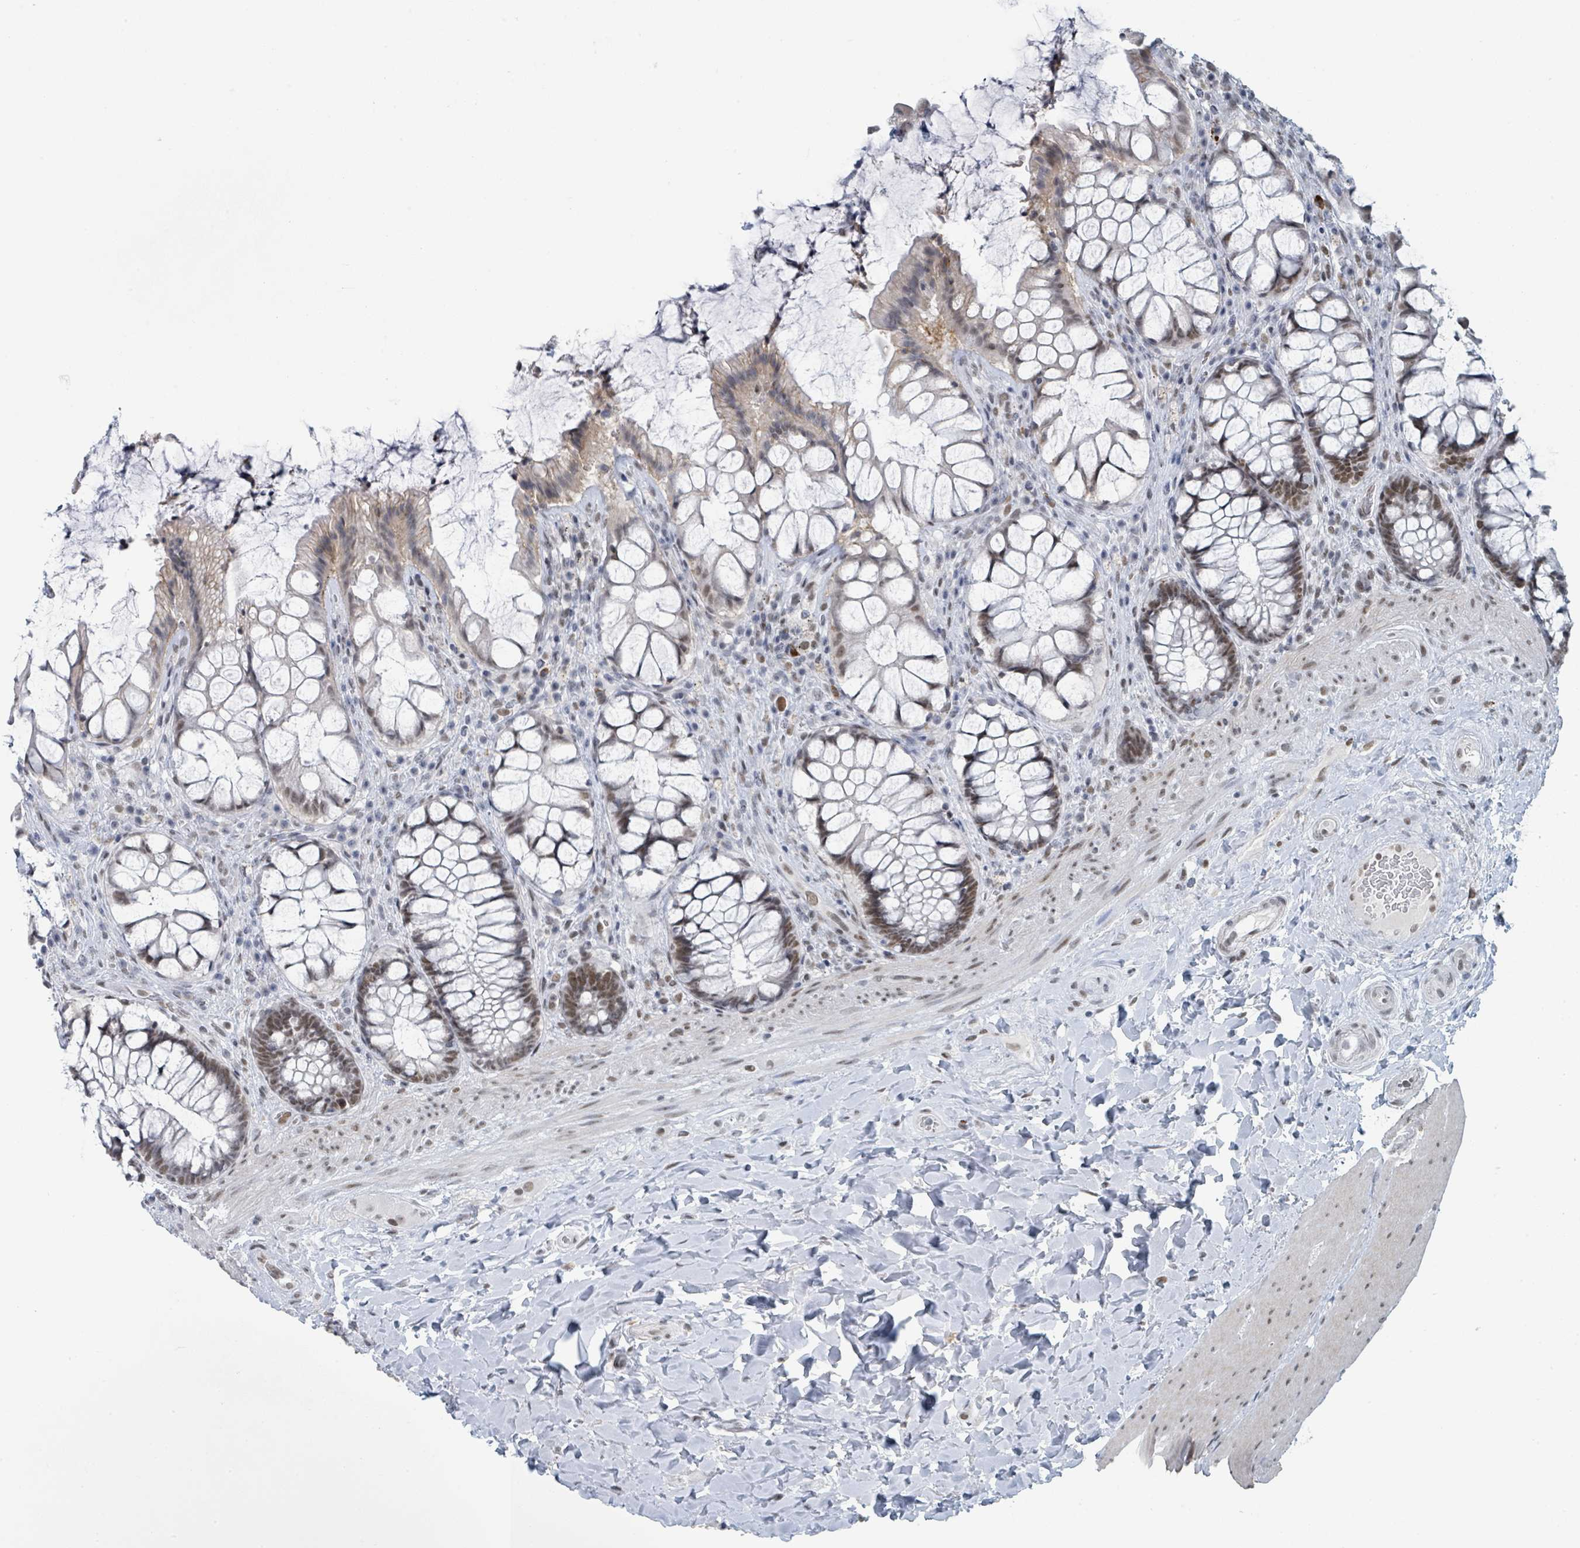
{"staining": {"intensity": "moderate", "quantity": "25%-75%", "location": "nuclear"}, "tissue": "rectum", "cell_type": "Glandular cells", "image_type": "normal", "snomed": [{"axis": "morphology", "description": "Normal tissue, NOS"}, {"axis": "topography", "description": "Rectum"}], "caption": "Immunohistochemical staining of normal human rectum demonstrates medium levels of moderate nuclear positivity in about 25%-75% of glandular cells. The staining was performed using DAB to visualize the protein expression in brown, while the nuclei were stained in blue with hematoxylin (Magnification: 20x).", "gene": "EHMT2", "patient": {"sex": "female", "age": 58}}